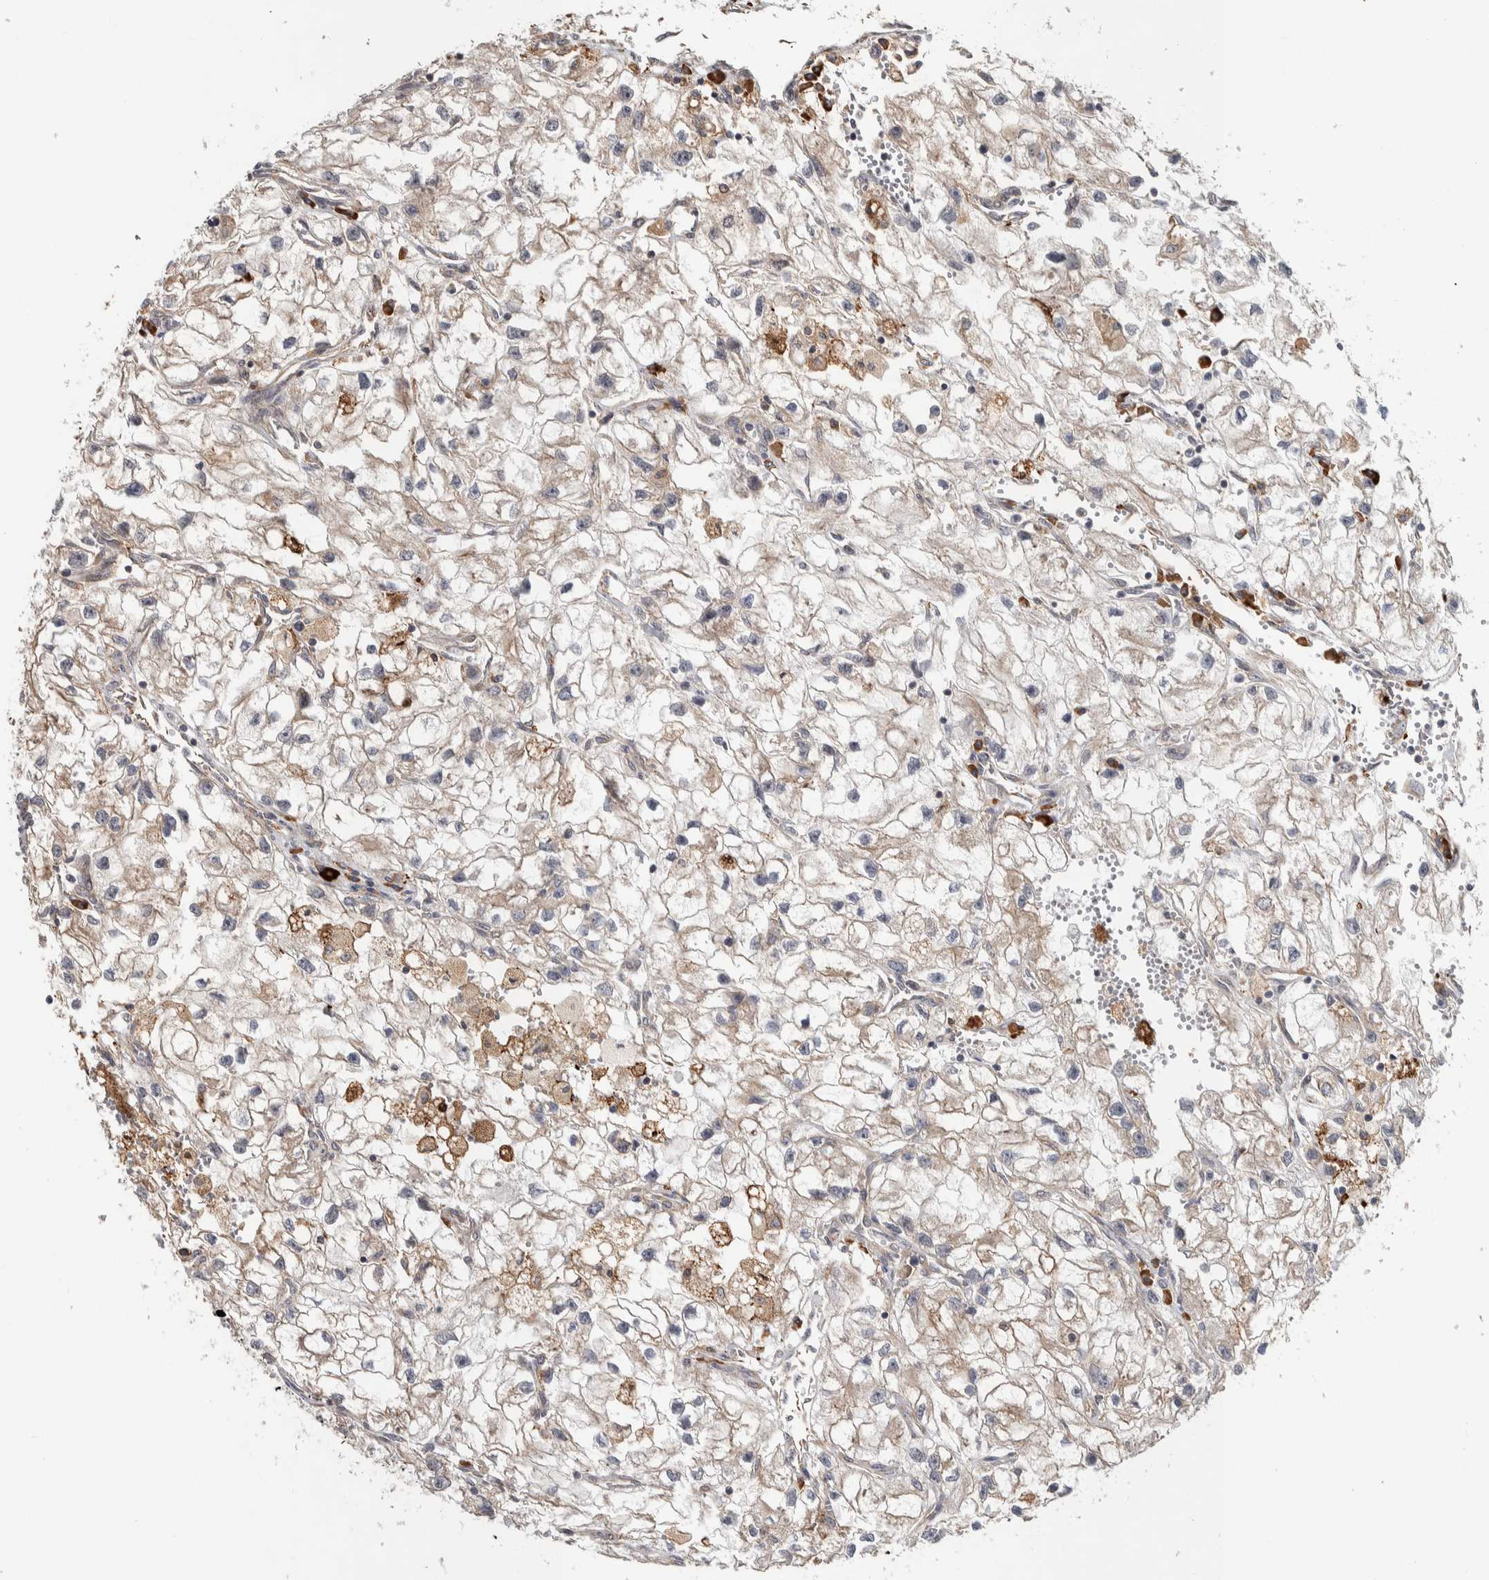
{"staining": {"intensity": "weak", "quantity": "<25%", "location": "cytoplasmic/membranous"}, "tissue": "renal cancer", "cell_type": "Tumor cells", "image_type": "cancer", "snomed": [{"axis": "morphology", "description": "Adenocarcinoma, NOS"}, {"axis": "topography", "description": "Kidney"}], "caption": "The micrograph exhibits no significant positivity in tumor cells of renal cancer (adenocarcinoma). (DAB IHC, high magnification).", "gene": "TBC1D31", "patient": {"sex": "female", "age": 70}}